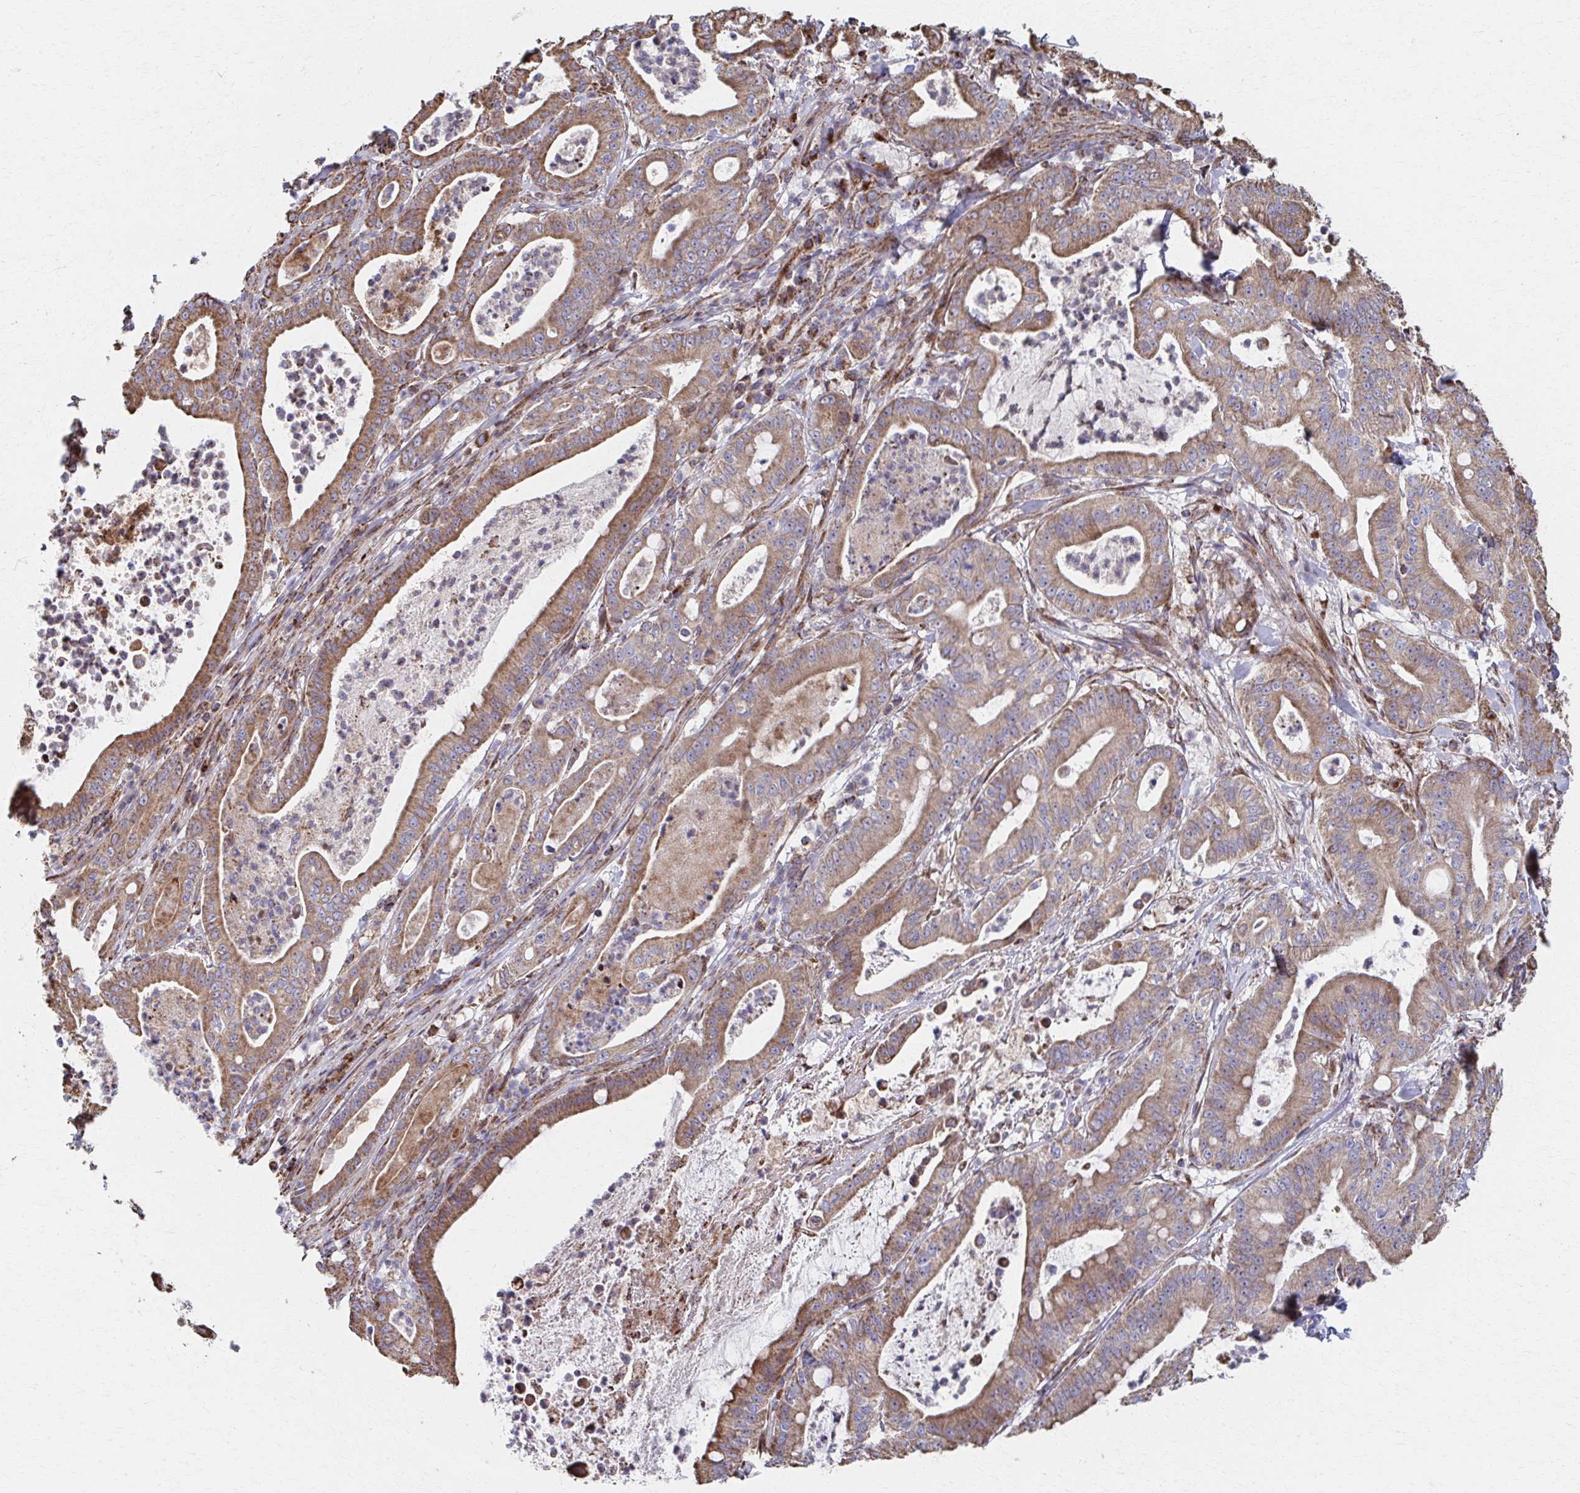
{"staining": {"intensity": "moderate", "quantity": ">75%", "location": "cytoplasmic/membranous"}, "tissue": "pancreatic cancer", "cell_type": "Tumor cells", "image_type": "cancer", "snomed": [{"axis": "morphology", "description": "Adenocarcinoma, NOS"}, {"axis": "topography", "description": "Pancreas"}], "caption": "Immunohistochemistry (IHC) photomicrograph of neoplastic tissue: pancreatic adenocarcinoma stained using immunohistochemistry (IHC) reveals medium levels of moderate protein expression localized specifically in the cytoplasmic/membranous of tumor cells, appearing as a cytoplasmic/membranous brown color.", "gene": "SAT1", "patient": {"sex": "male", "age": 71}}